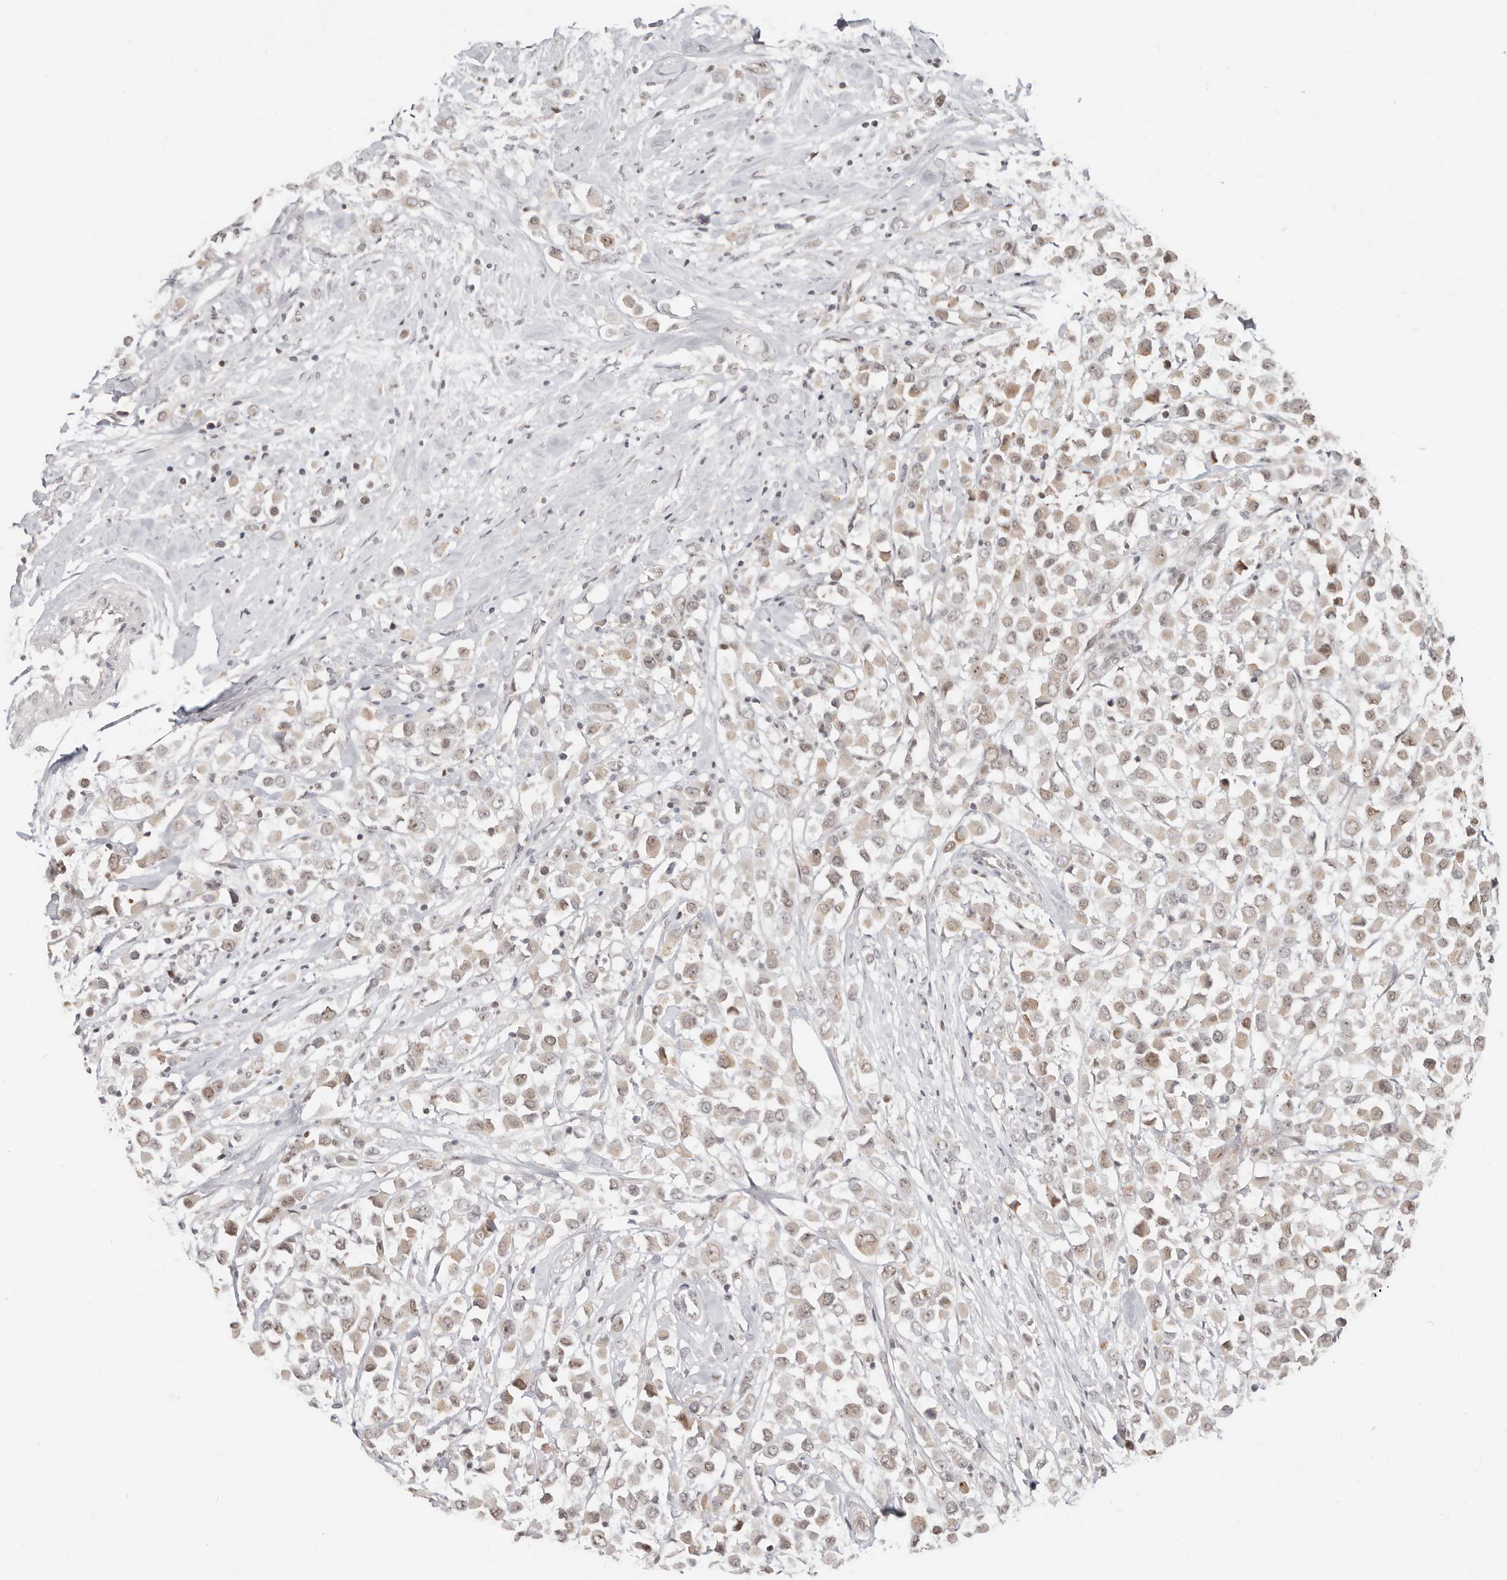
{"staining": {"intensity": "weak", "quantity": "<25%", "location": "nuclear"}, "tissue": "breast cancer", "cell_type": "Tumor cells", "image_type": "cancer", "snomed": [{"axis": "morphology", "description": "Duct carcinoma"}, {"axis": "topography", "description": "Breast"}], "caption": "Photomicrograph shows no protein expression in tumor cells of breast intraductal carcinoma tissue.", "gene": "RFC2", "patient": {"sex": "female", "age": 61}}